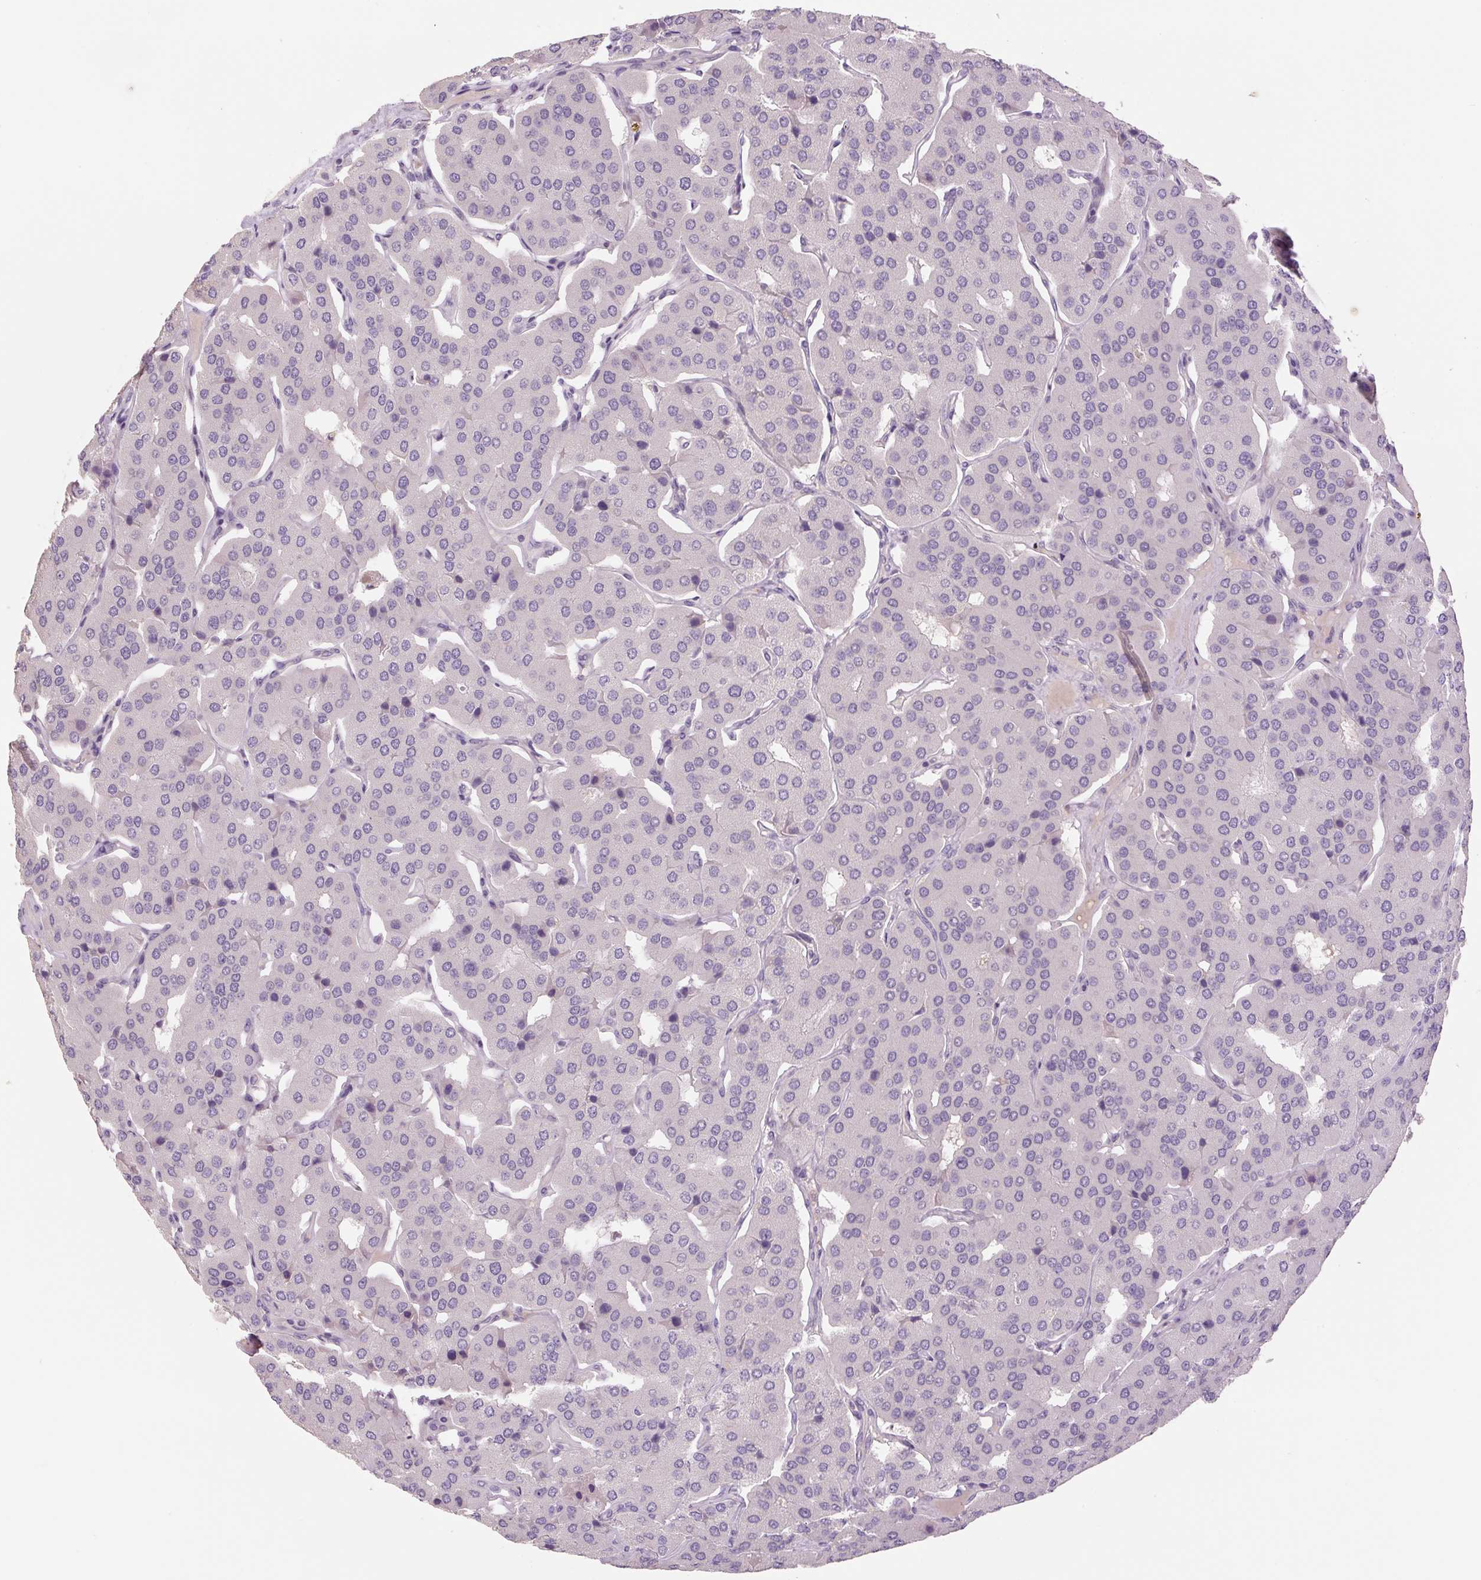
{"staining": {"intensity": "negative", "quantity": "none", "location": "none"}, "tissue": "parathyroid gland", "cell_type": "Glandular cells", "image_type": "normal", "snomed": [{"axis": "morphology", "description": "Normal tissue, NOS"}, {"axis": "morphology", "description": "Adenoma, NOS"}, {"axis": "topography", "description": "Parathyroid gland"}], "caption": "This photomicrograph is of unremarkable parathyroid gland stained with immunohistochemistry to label a protein in brown with the nuclei are counter-stained blue. There is no positivity in glandular cells. (Stains: DAB IHC with hematoxylin counter stain, Microscopy: brightfield microscopy at high magnification).", "gene": "TMEM100", "patient": {"sex": "female", "age": 86}}